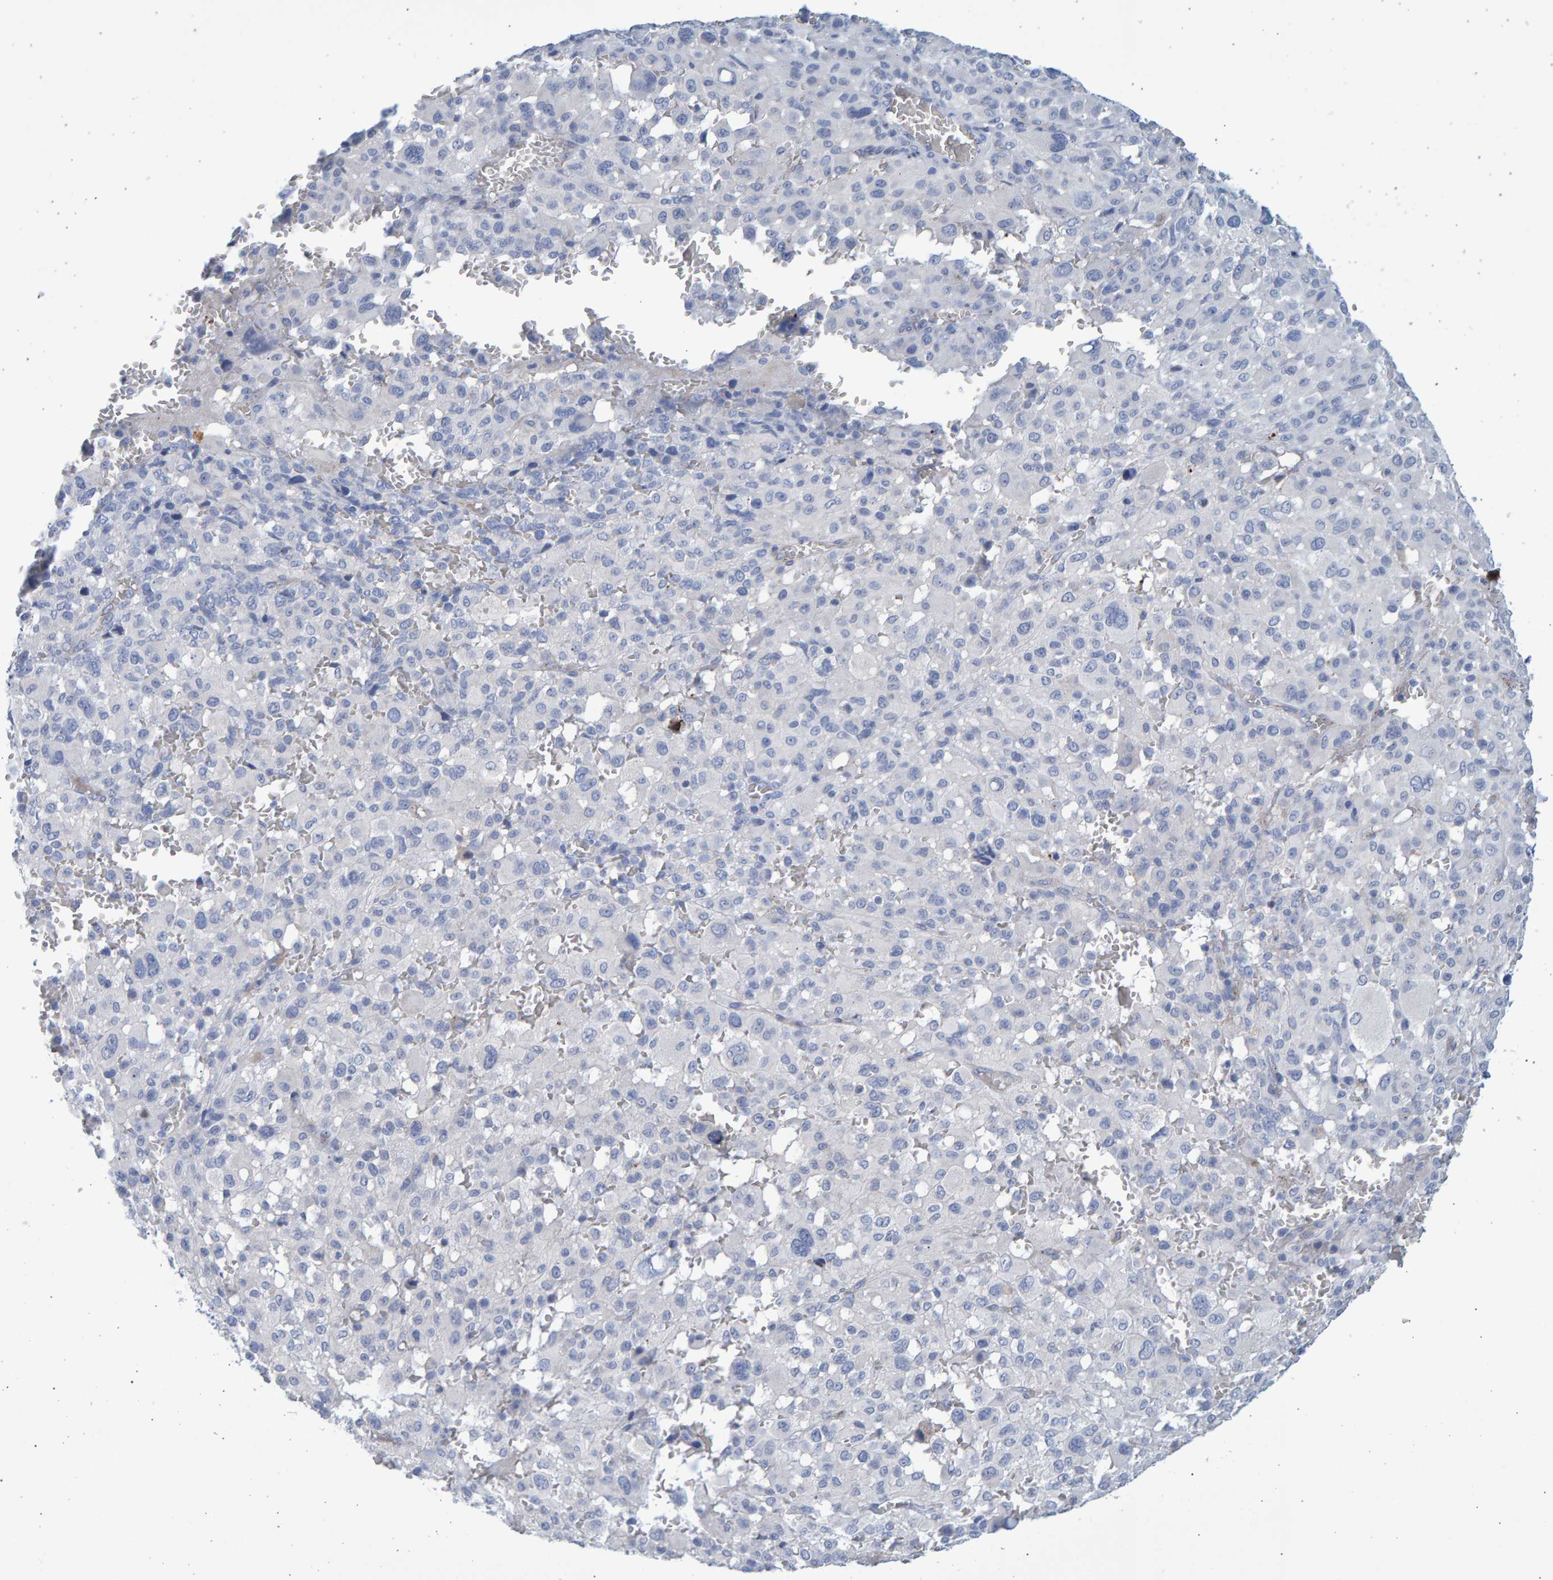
{"staining": {"intensity": "negative", "quantity": "none", "location": "none"}, "tissue": "melanoma", "cell_type": "Tumor cells", "image_type": "cancer", "snomed": [{"axis": "morphology", "description": "Malignant melanoma, Metastatic site"}, {"axis": "topography", "description": "Skin"}], "caption": "The image reveals no significant staining in tumor cells of melanoma. (Immunohistochemistry (ihc), brightfield microscopy, high magnification).", "gene": "SLC34A3", "patient": {"sex": "female", "age": 74}}